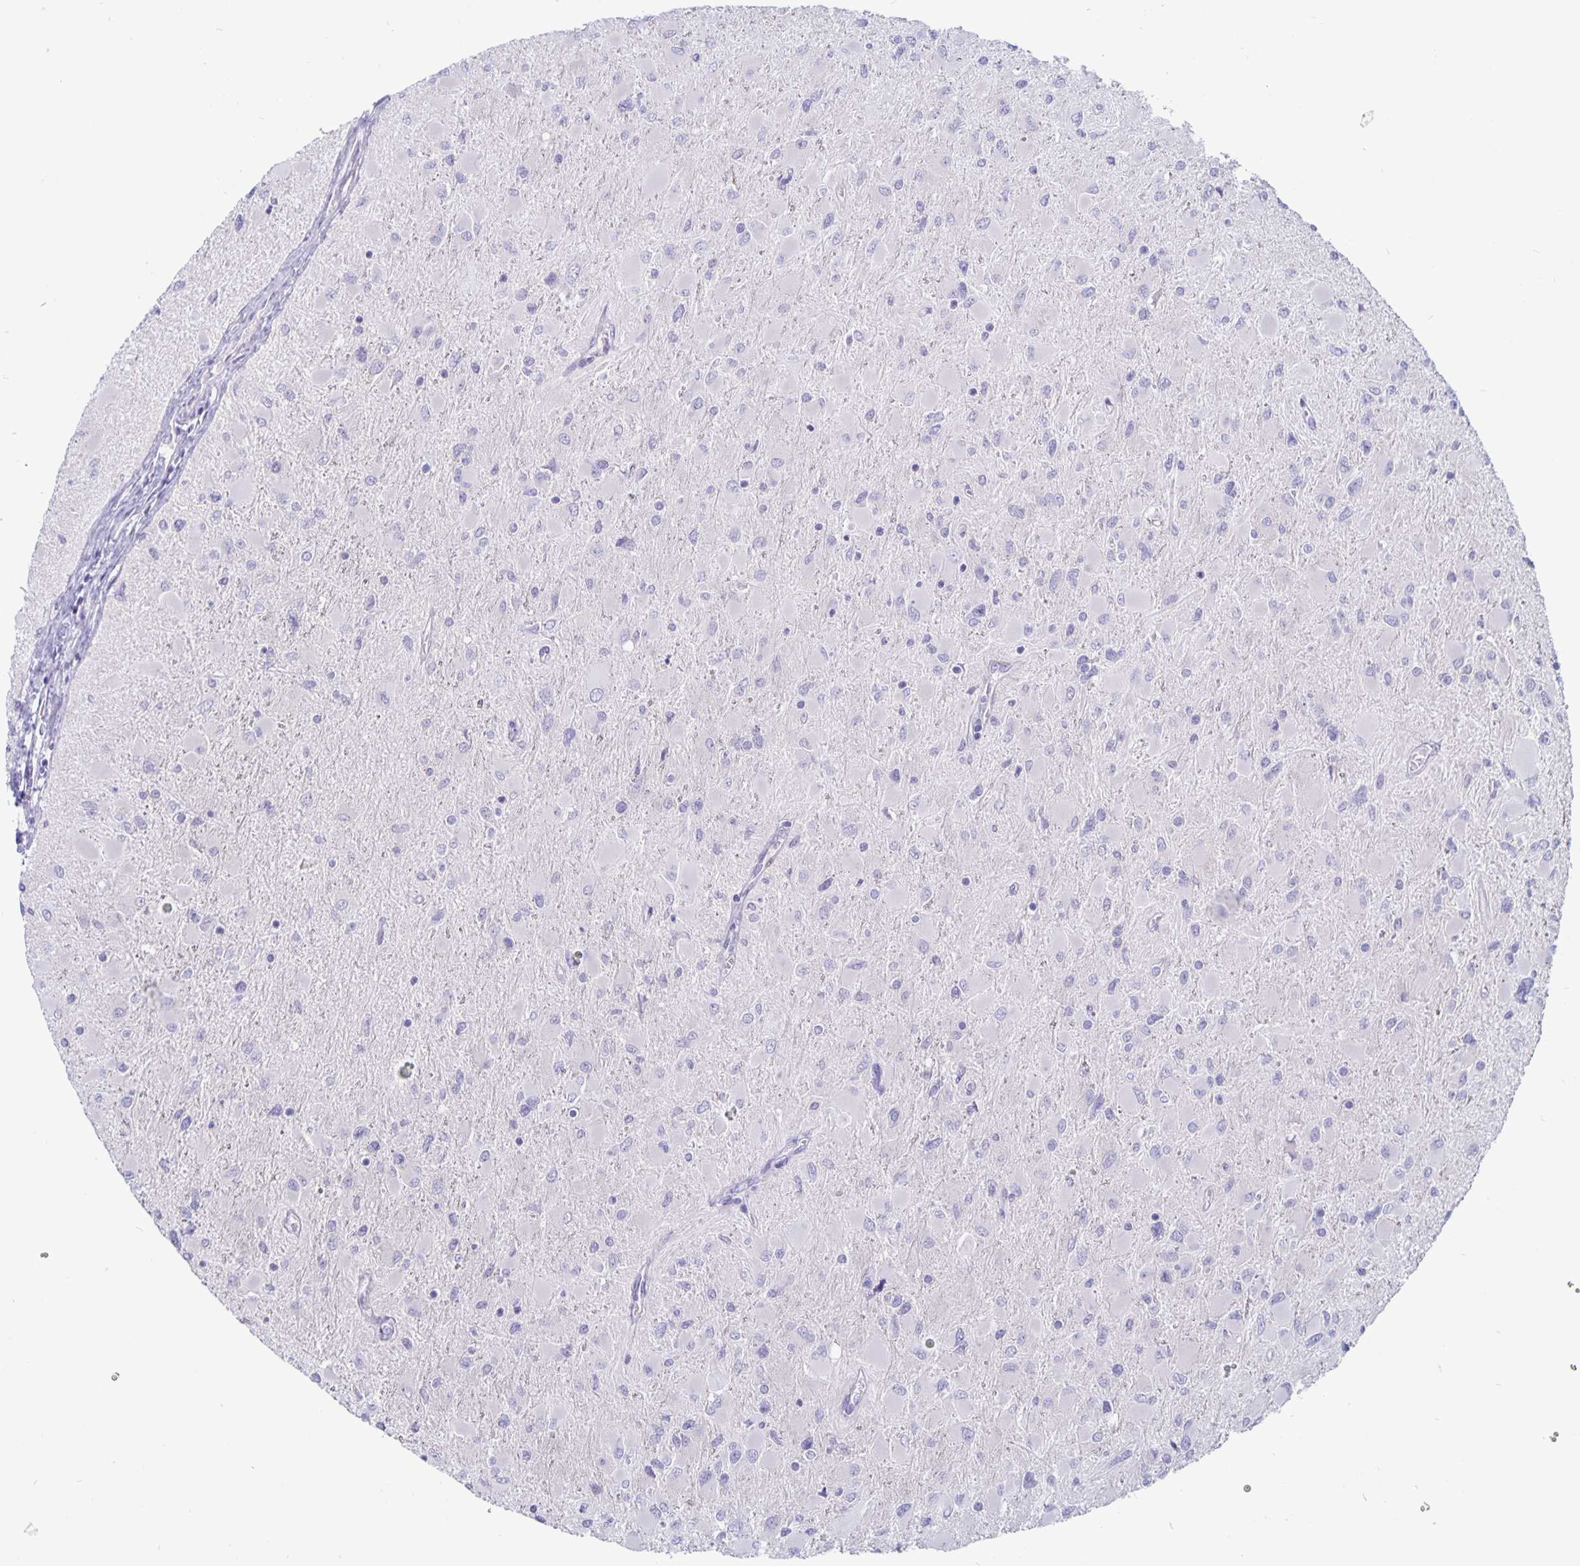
{"staining": {"intensity": "negative", "quantity": "none", "location": "none"}, "tissue": "glioma", "cell_type": "Tumor cells", "image_type": "cancer", "snomed": [{"axis": "morphology", "description": "Glioma, malignant, High grade"}, {"axis": "topography", "description": "Cerebral cortex"}], "caption": "Immunohistochemistry micrograph of neoplastic tissue: malignant glioma (high-grade) stained with DAB (3,3'-diaminobenzidine) shows no significant protein staining in tumor cells.", "gene": "PLCB3", "patient": {"sex": "female", "age": 36}}